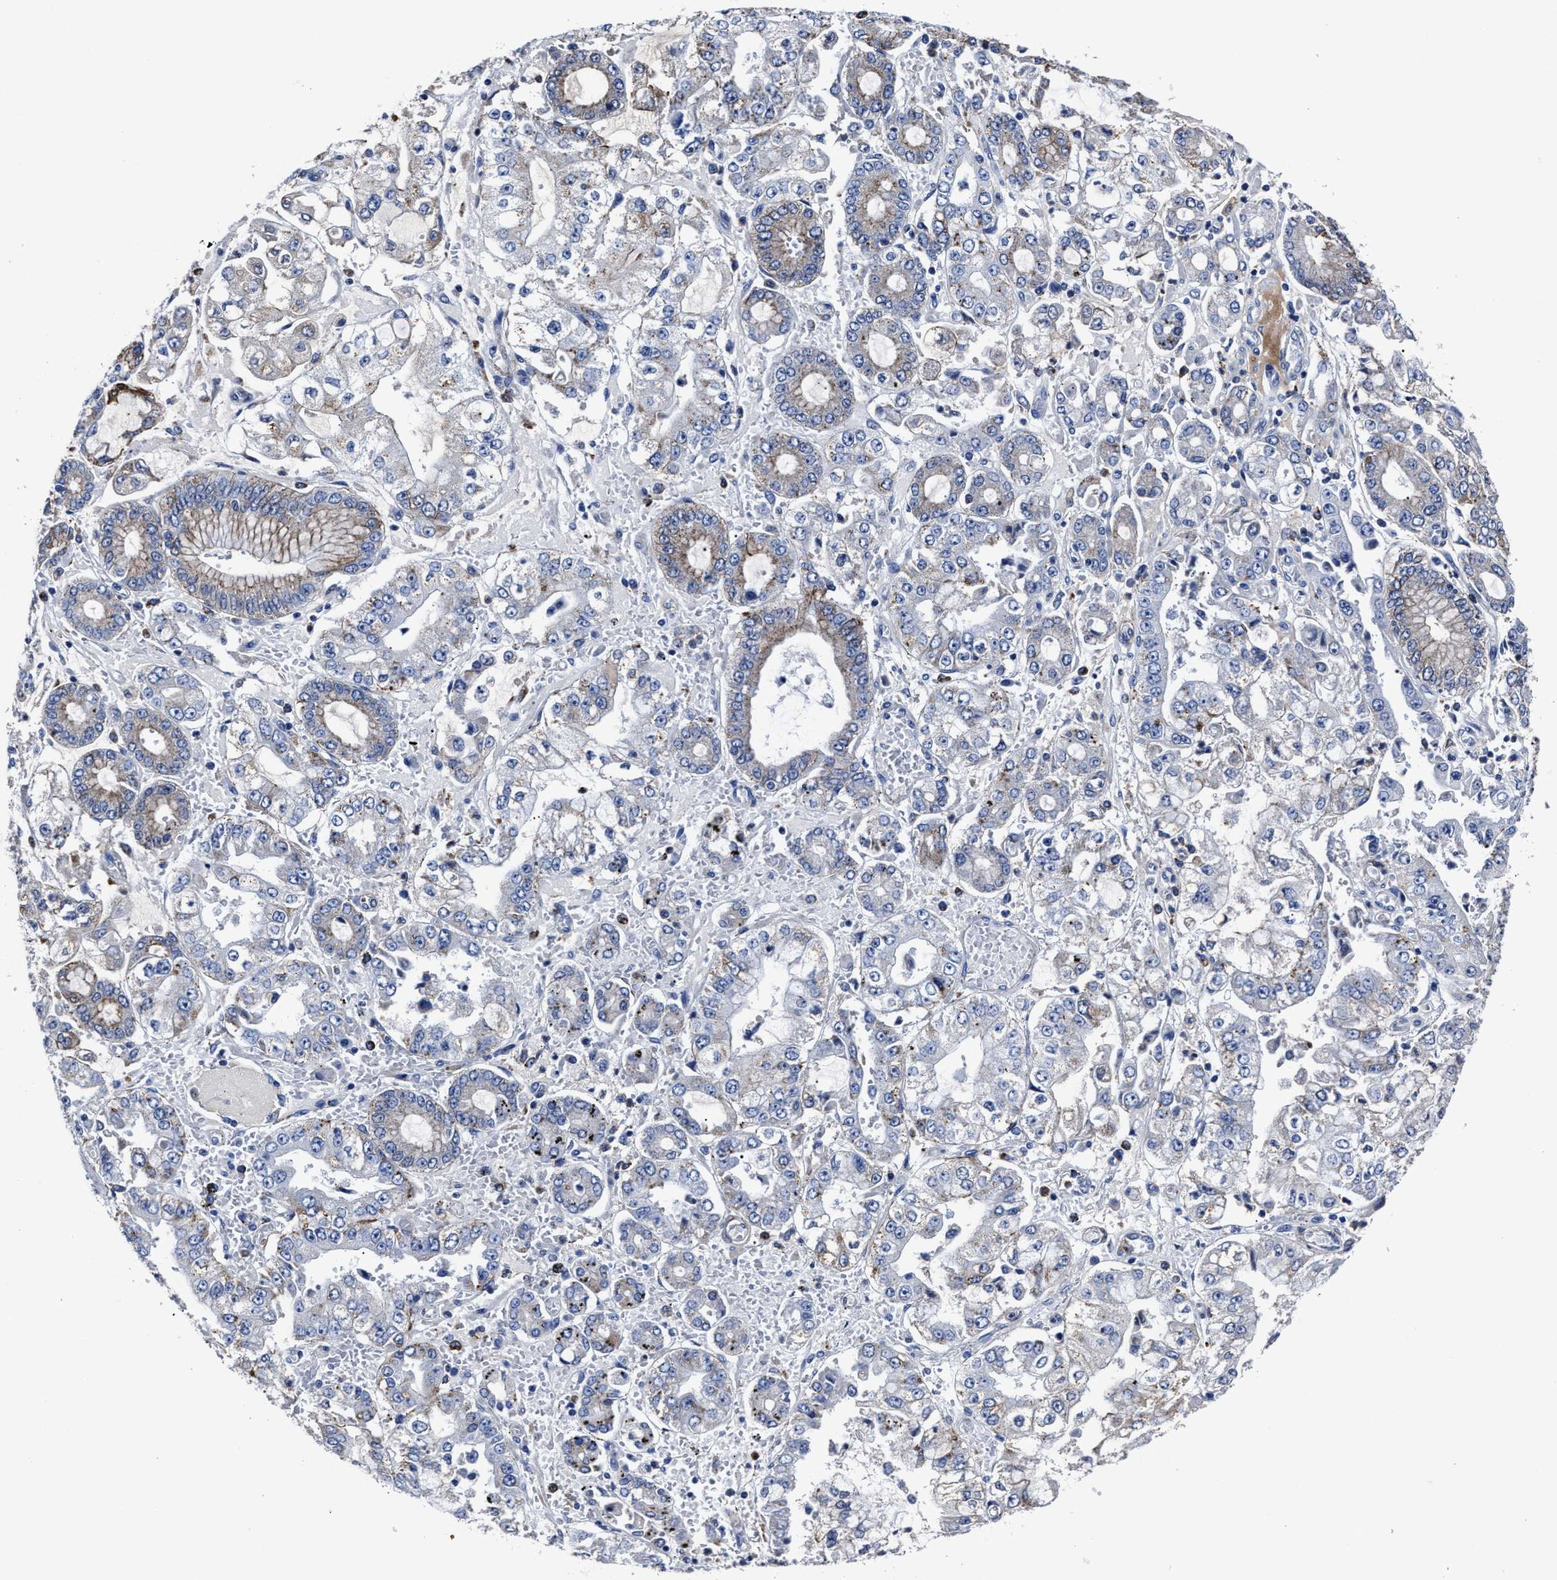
{"staining": {"intensity": "moderate", "quantity": "<25%", "location": "cytoplasmic/membranous"}, "tissue": "stomach cancer", "cell_type": "Tumor cells", "image_type": "cancer", "snomed": [{"axis": "morphology", "description": "Adenocarcinoma, NOS"}, {"axis": "topography", "description": "Stomach"}], "caption": "This is an image of IHC staining of stomach cancer (adenocarcinoma), which shows moderate positivity in the cytoplasmic/membranous of tumor cells.", "gene": "LAMTOR4", "patient": {"sex": "male", "age": 76}}